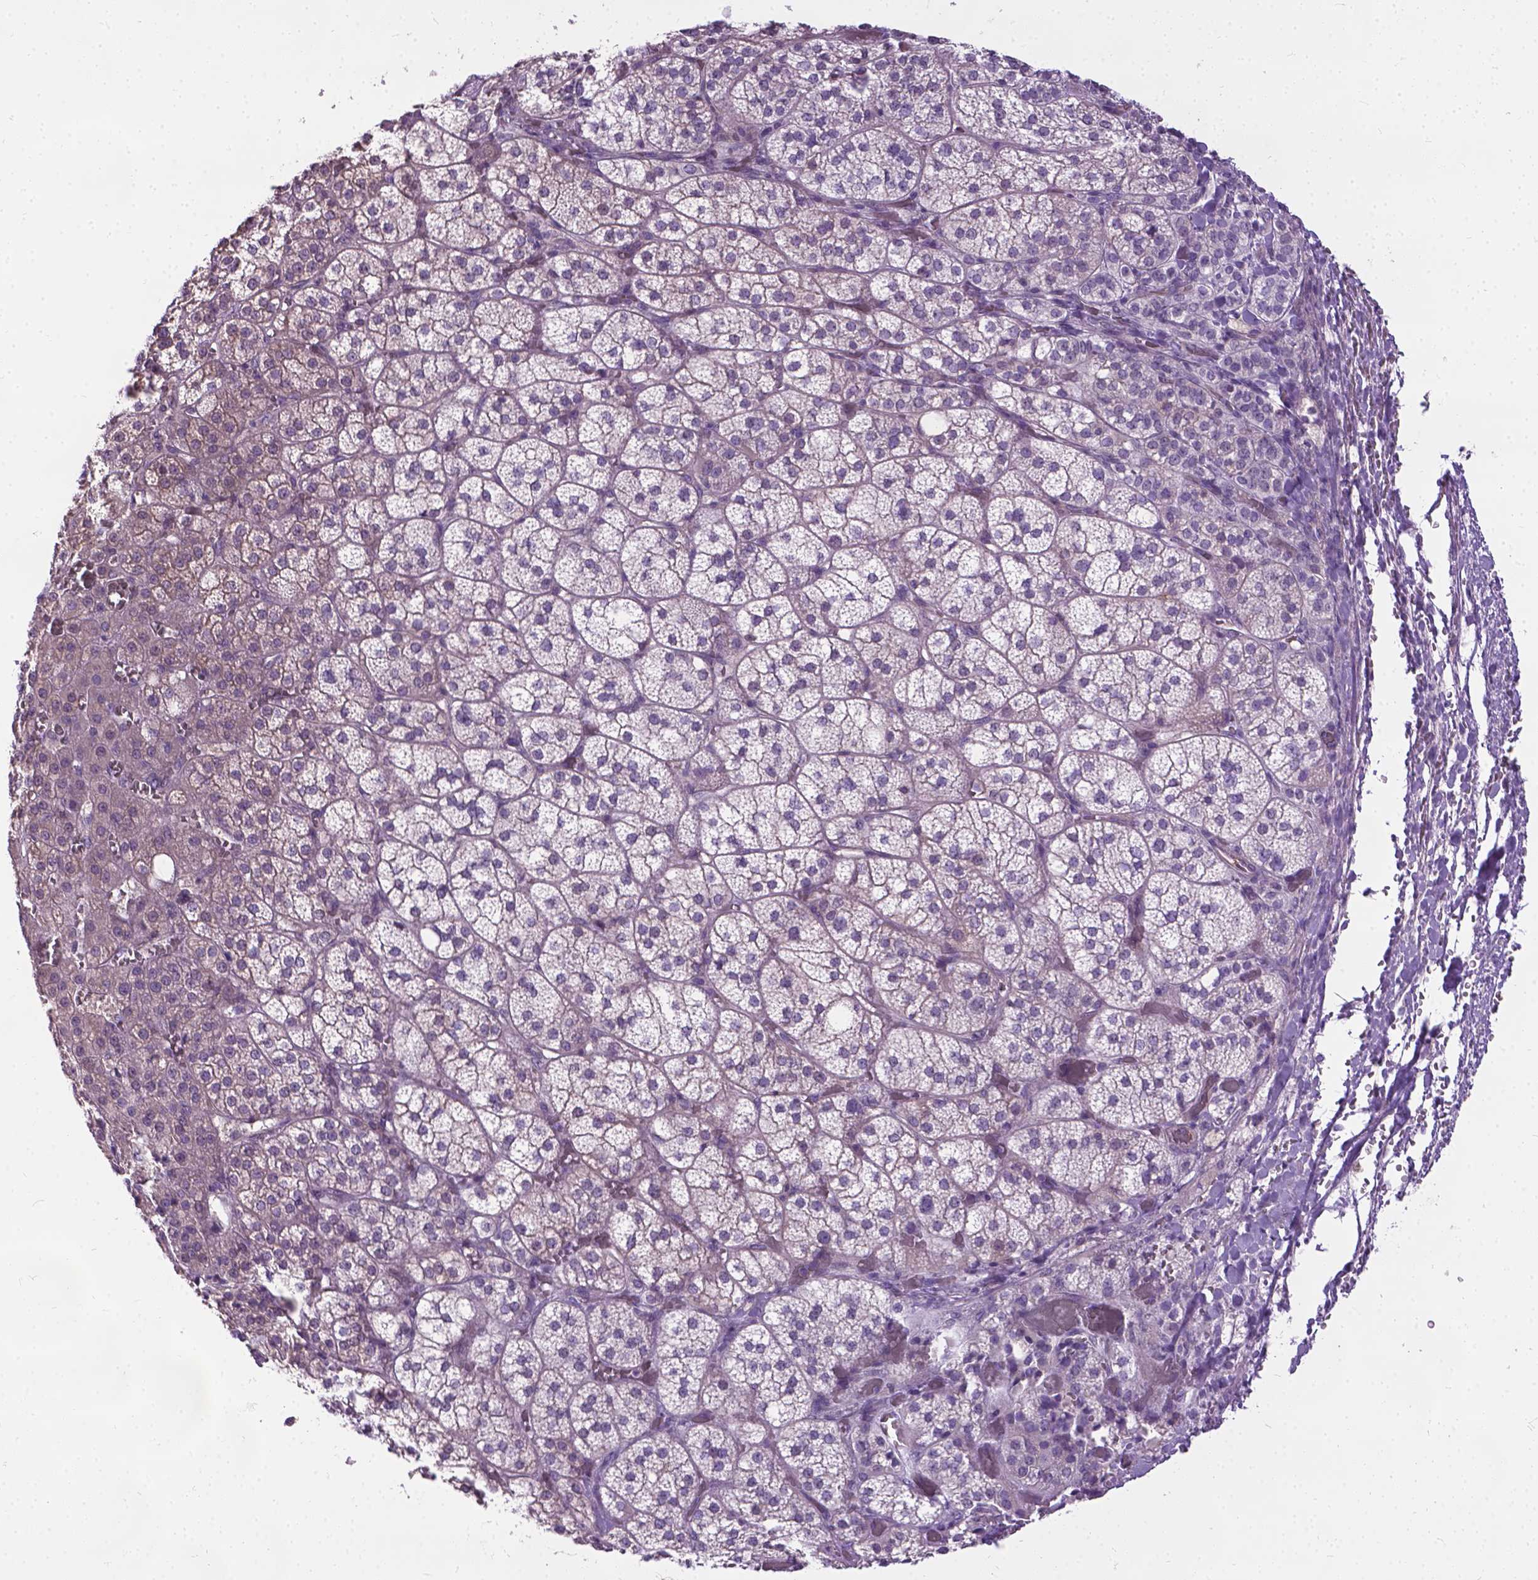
{"staining": {"intensity": "negative", "quantity": "none", "location": "none"}, "tissue": "adrenal gland", "cell_type": "Glandular cells", "image_type": "normal", "snomed": [{"axis": "morphology", "description": "Normal tissue, NOS"}, {"axis": "topography", "description": "Adrenal gland"}], "caption": "Human adrenal gland stained for a protein using immunohistochemistry (IHC) displays no staining in glandular cells.", "gene": "JAK3", "patient": {"sex": "female", "age": 60}}